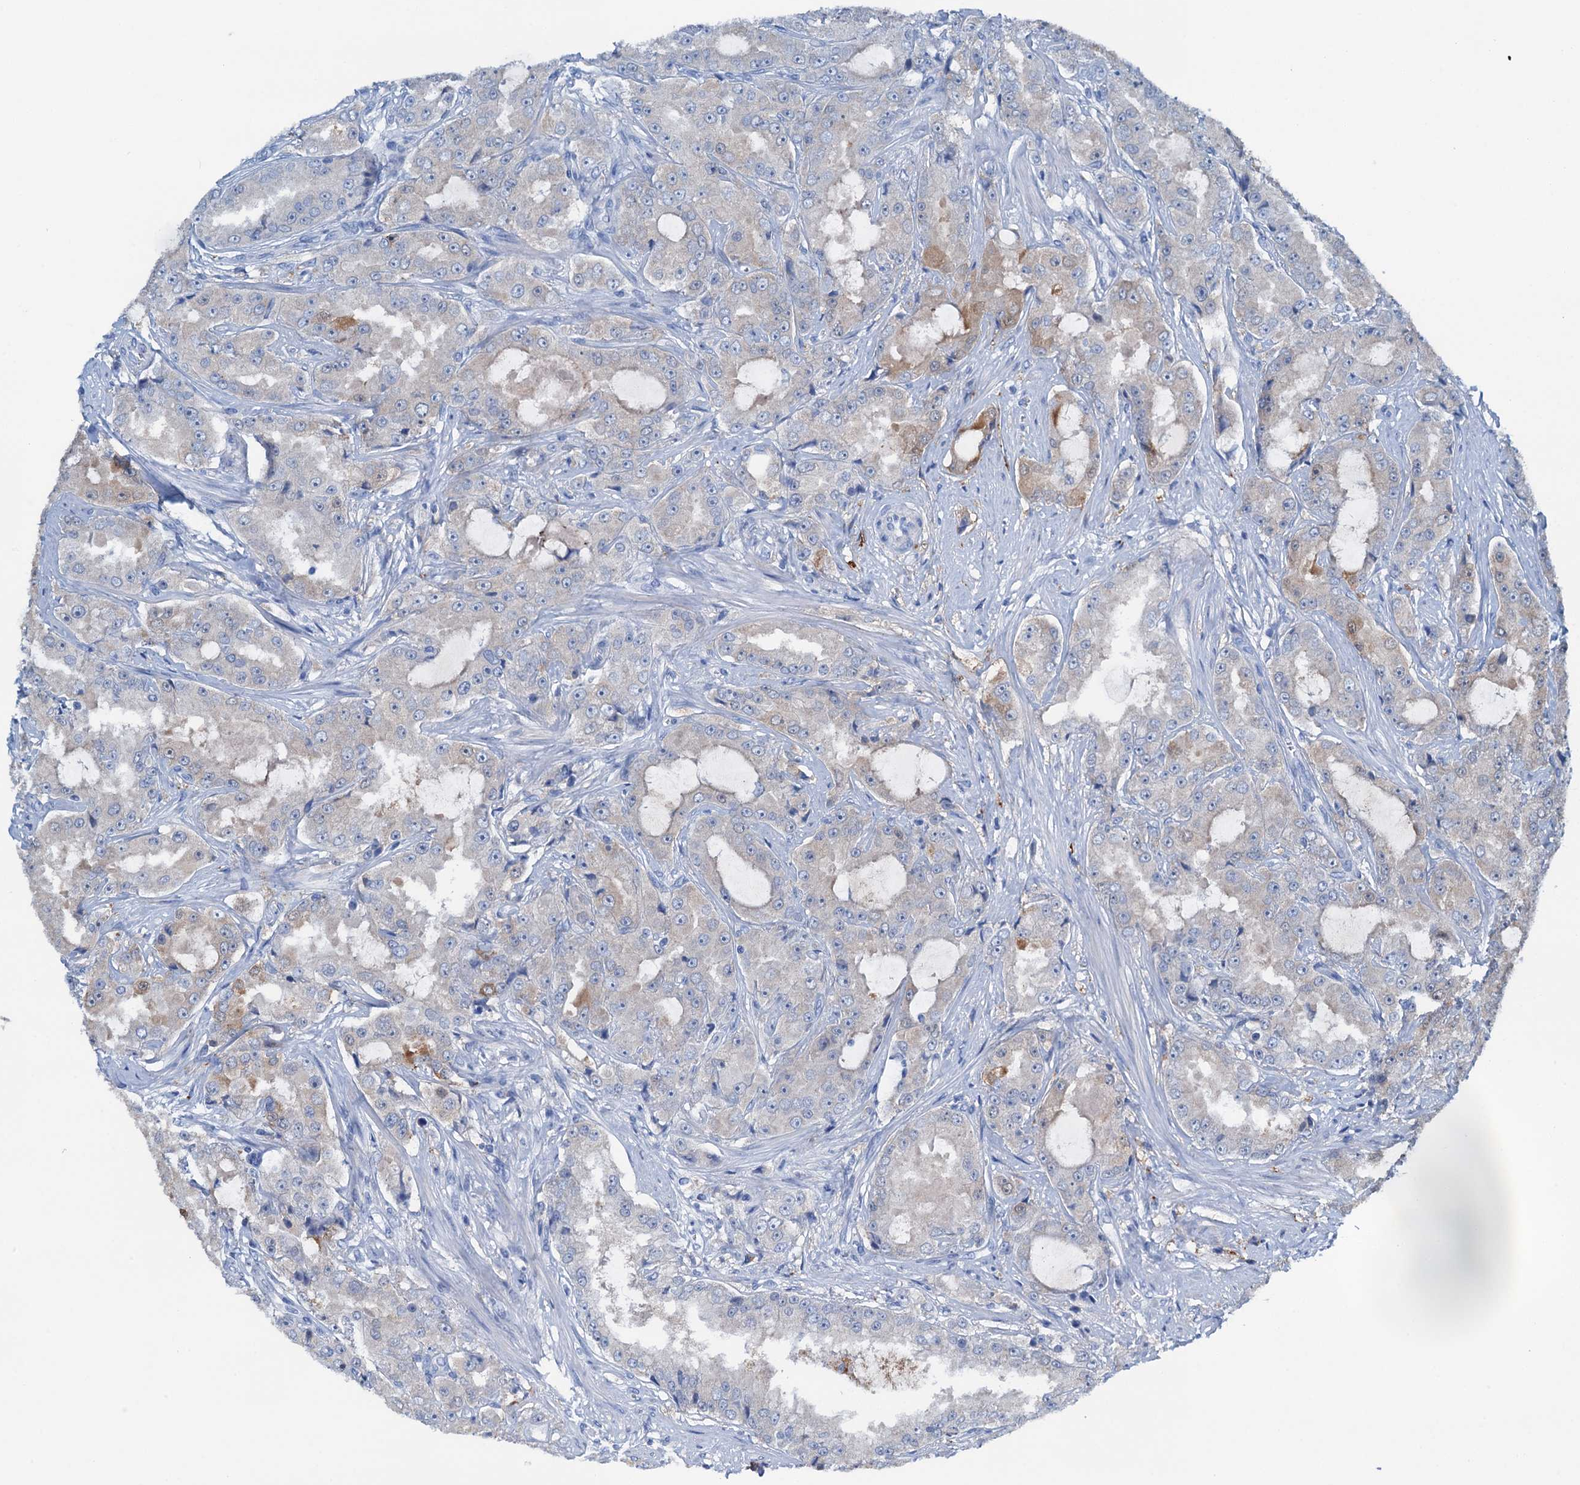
{"staining": {"intensity": "negative", "quantity": "none", "location": "none"}, "tissue": "prostate cancer", "cell_type": "Tumor cells", "image_type": "cancer", "snomed": [{"axis": "morphology", "description": "Adenocarcinoma, High grade"}, {"axis": "topography", "description": "Prostate"}], "caption": "High-grade adenocarcinoma (prostate) stained for a protein using immunohistochemistry exhibits no expression tumor cells.", "gene": "C1QTNF4", "patient": {"sex": "male", "age": 73}}